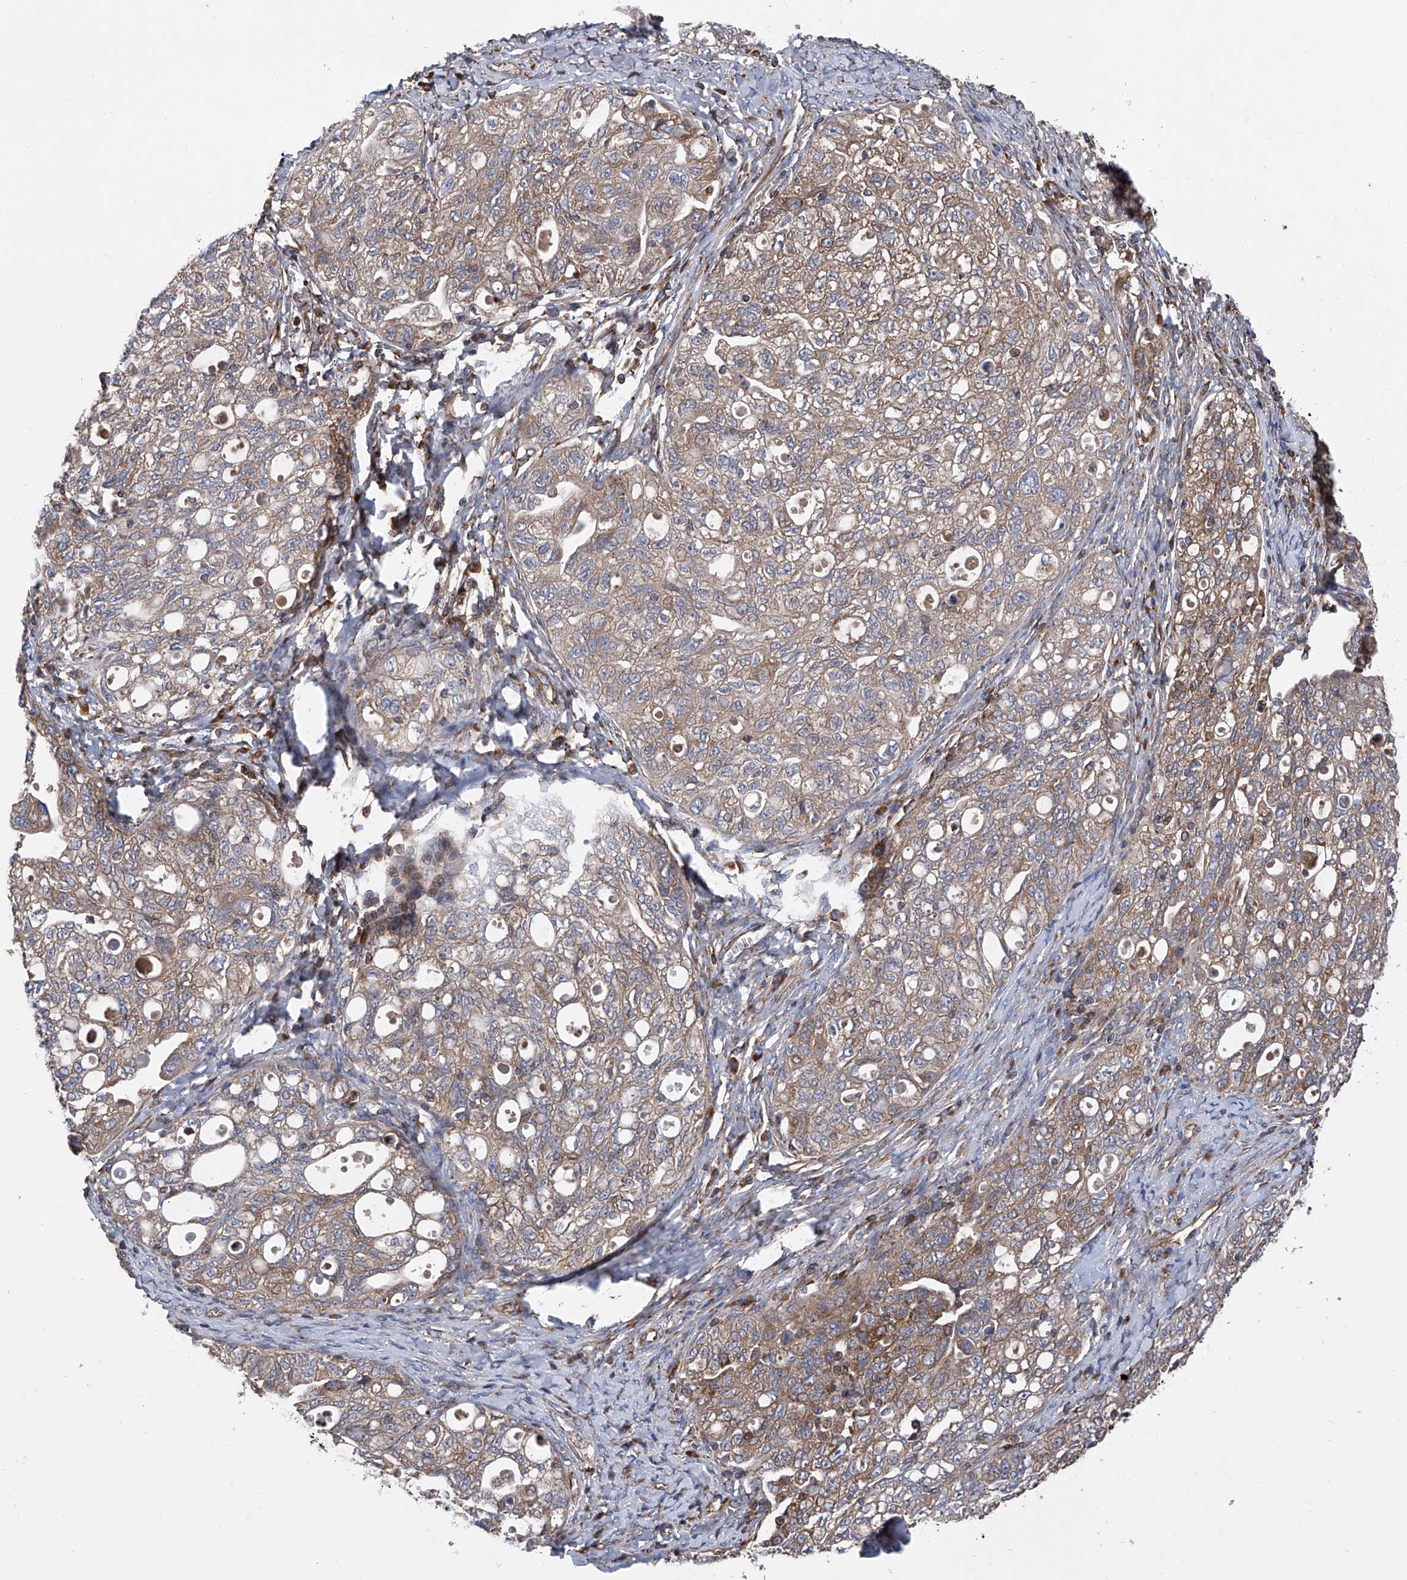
{"staining": {"intensity": "moderate", "quantity": ">75%", "location": "cytoplasmic/membranous"}, "tissue": "ovarian cancer", "cell_type": "Tumor cells", "image_type": "cancer", "snomed": [{"axis": "morphology", "description": "Carcinoma, NOS"}, {"axis": "morphology", "description": "Cystadenocarcinoma, serous, NOS"}, {"axis": "topography", "description": "Ovary"}], "caption": "IHC micrograph of neoplastic tissue: human ovarian cancer stained using IHC reveals medium levels of moderate protein expression localized specifically in the cytoplasmic/membranous of tumor cells, appearing as a cytoplasmic/membranous brown color.", "gene": "ASCC3", "patient": {"sex": "female", "age": 69}}